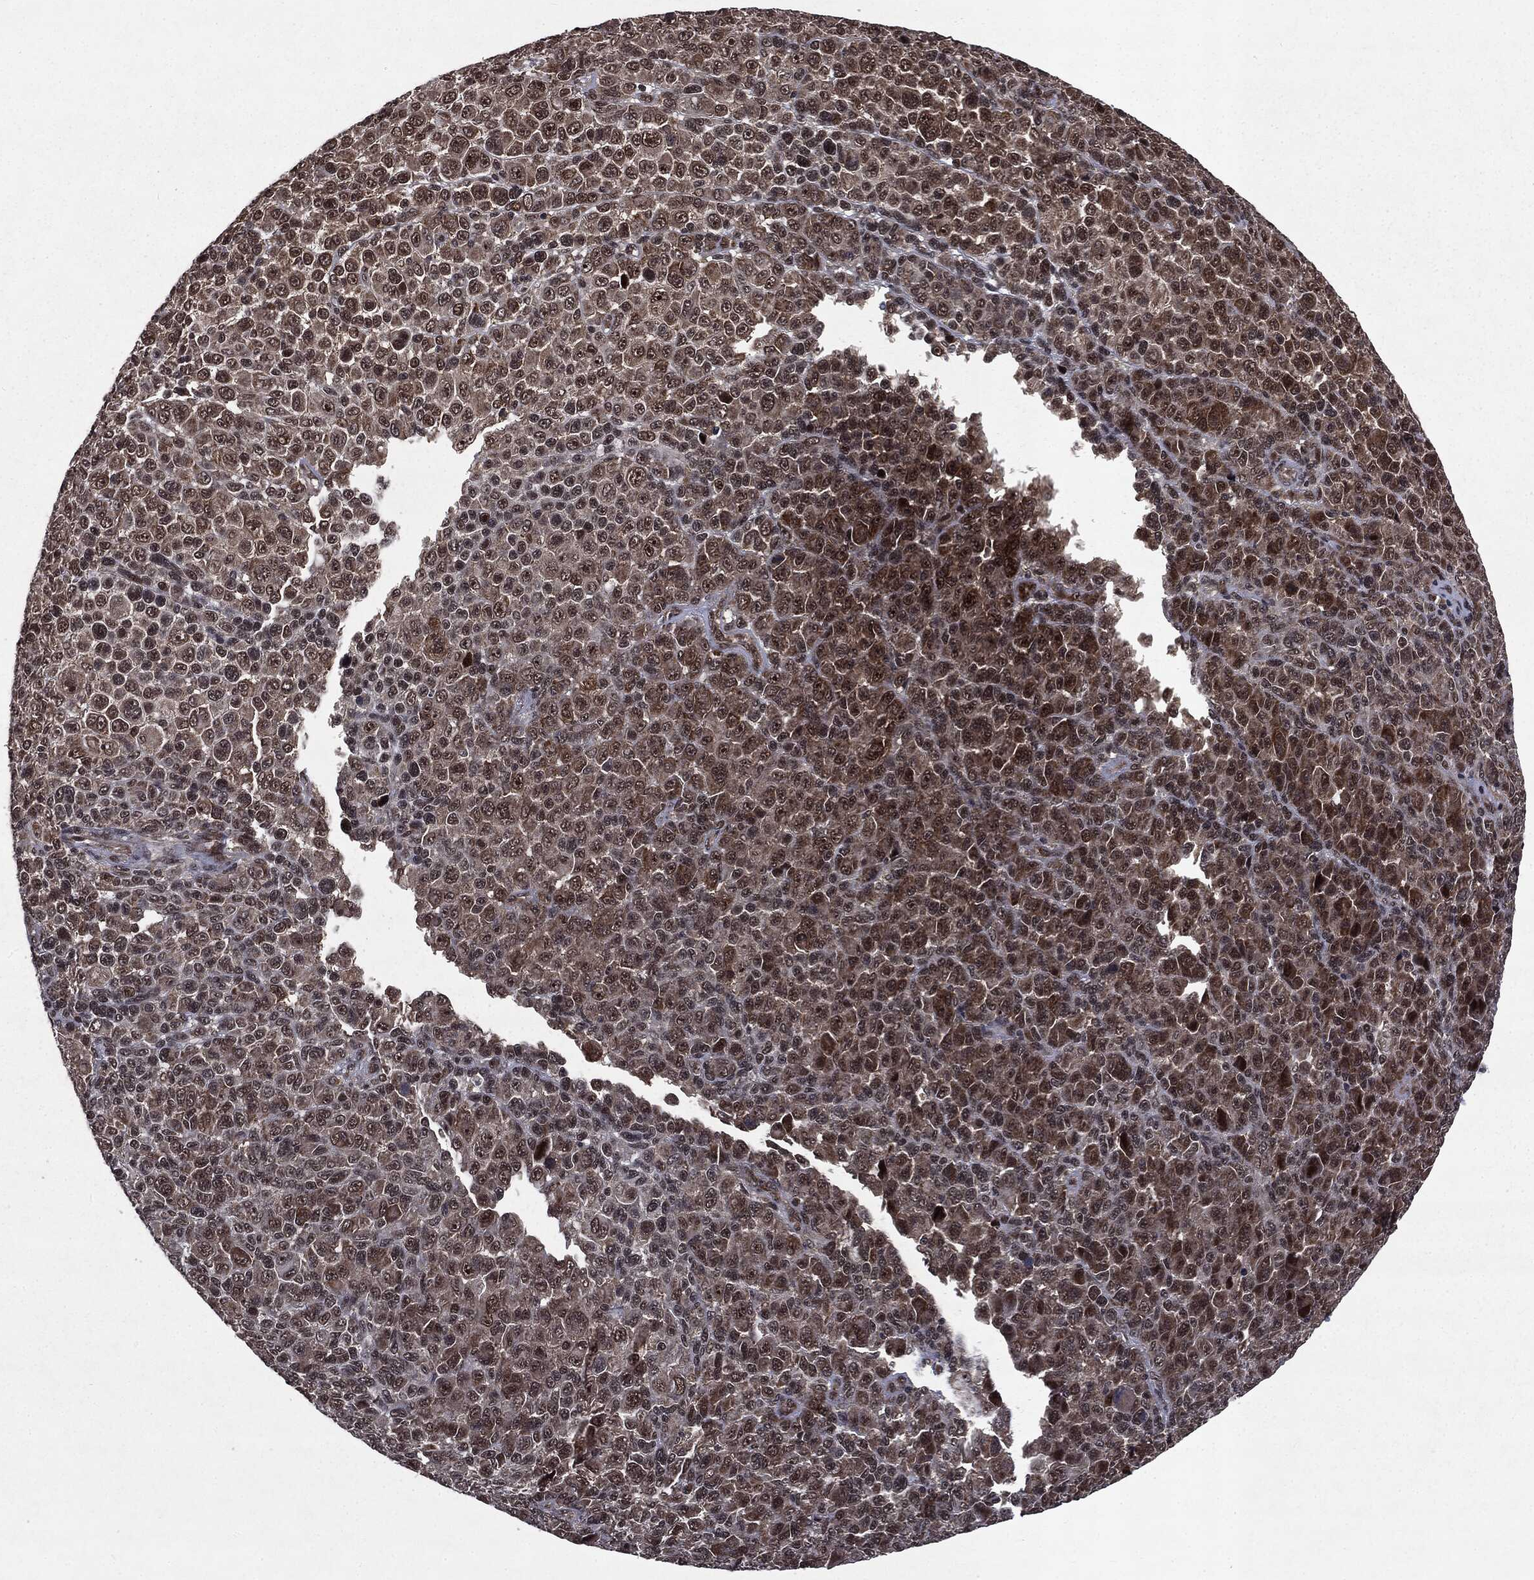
{"staining": {"intensity": "strong", "quantity": "25%-75%", "location": "cytoplasmic/membranous,nuclear"}, "tissue": "melanoma", "cell_type": "Tumor cells", "image_type": "cancer", "snomed": [{"axis": "morphology", "description": "Malignant melanoma, NOS"}, {"axis": "topography", "description": "Skin"}], "caption": "Immunohistochemistry (IHC) of melanoma reveals high levels of strong cytoplasmic/membranous and nuclear positivity in approximately 25%-75% of tumor cells.", "gene": "STAU2", "patient": {"sex": "female", "age": 57}}